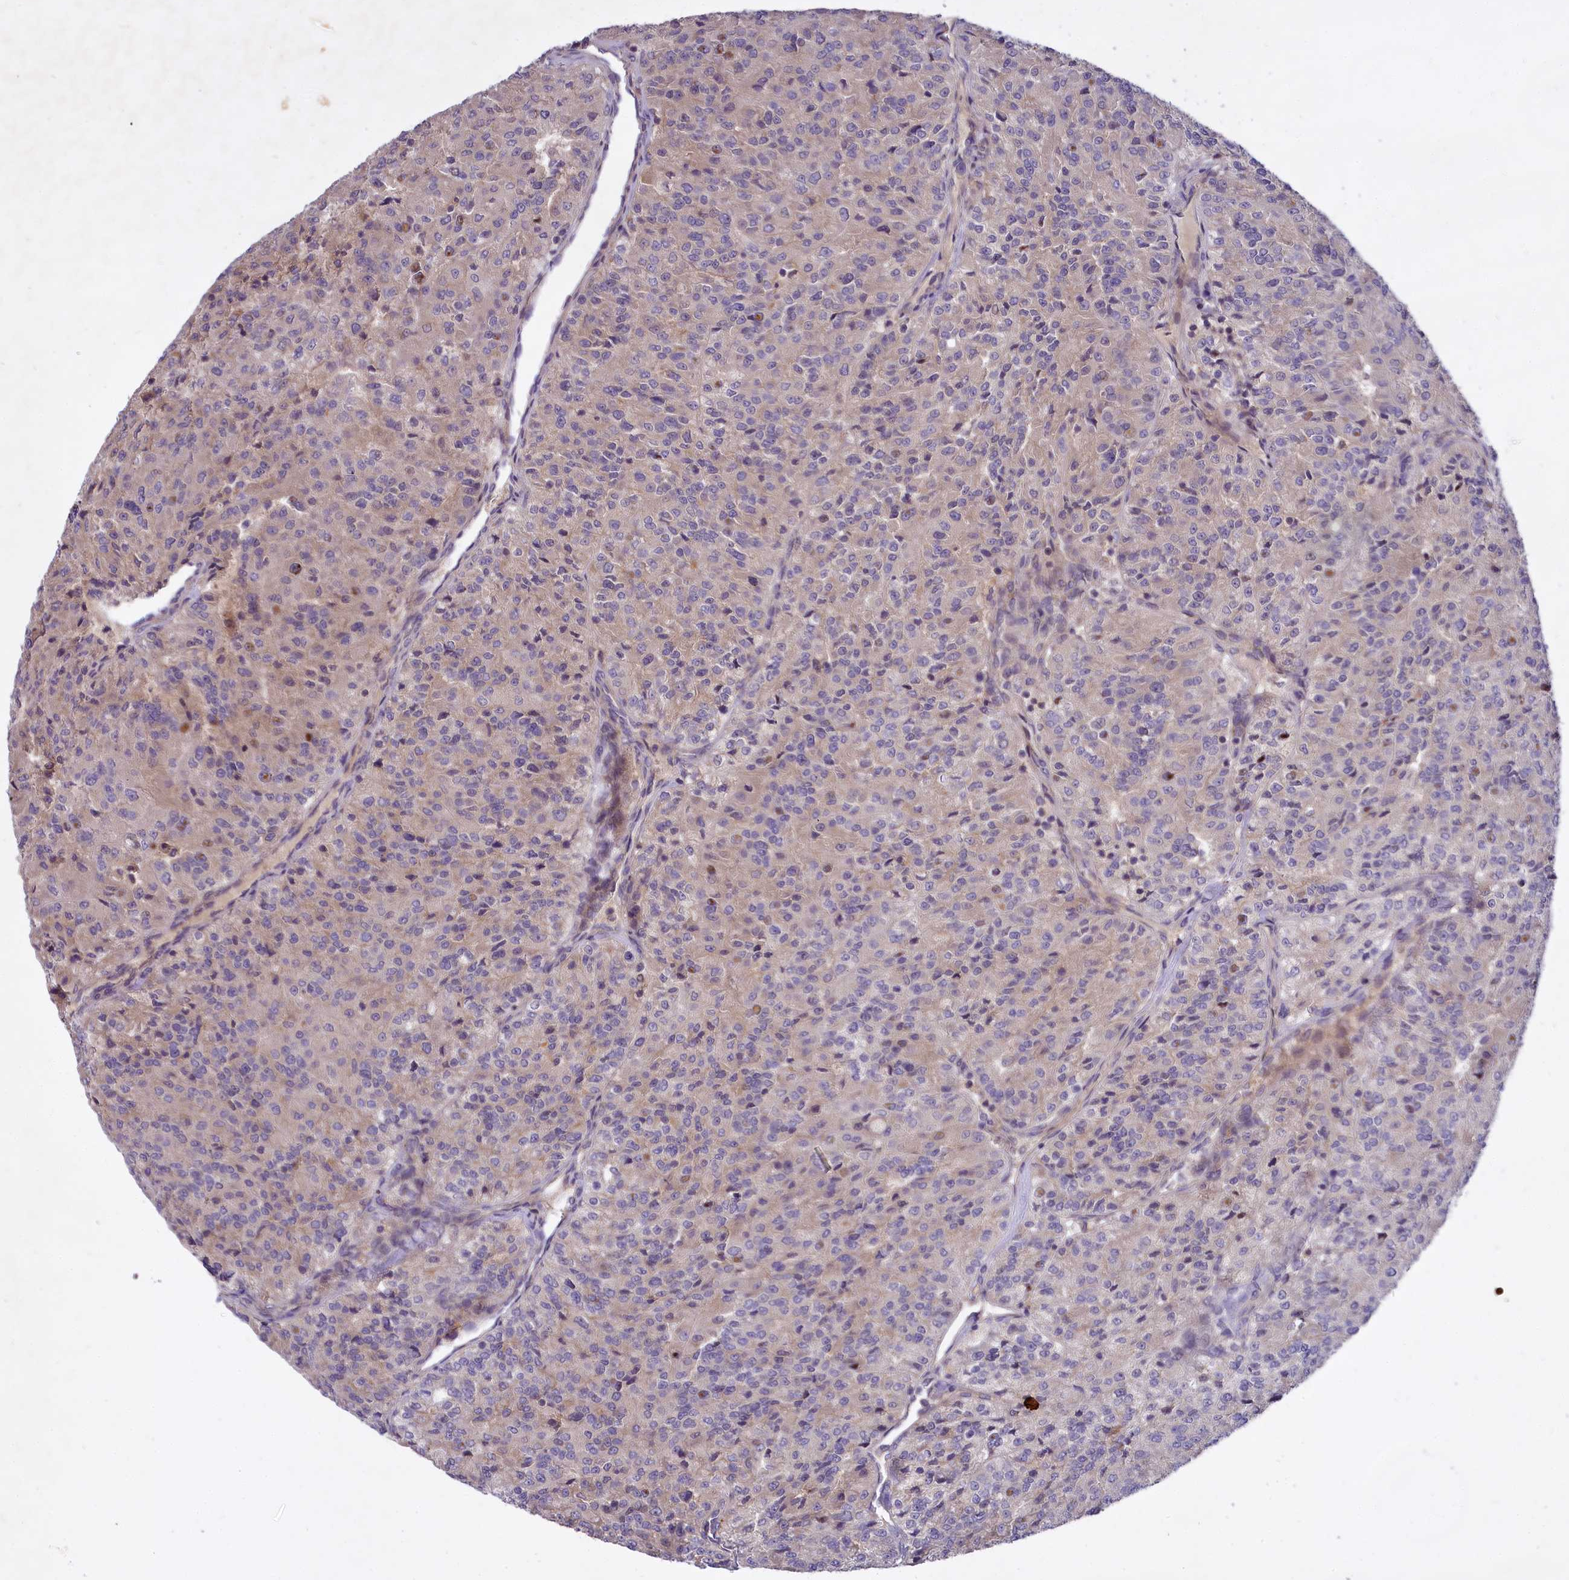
{"staining": {"intensity": "negative", "quantity": "none", "location": "none"}, "tissue": "renal cancer", "cell_type": "Tumor cells", "image_type": "cancer", "snomed": [{"axis": "morphology", "description": "Adenocarcinoma, NOS"}, {"axis": "topography", "description": "Kidney"}], "caption": "High magnification brightfield microscopy of renal cancer (adenocarcinoma) stained with DAB (3,3'-diaminobenzidine) (brown) and counterstained with hematoxylin (blue): tumor cells show no significant expression. Nuclei are stained in blue.", "gene": "MEMO1", "patient": {"sex": "female", "age": 63}}